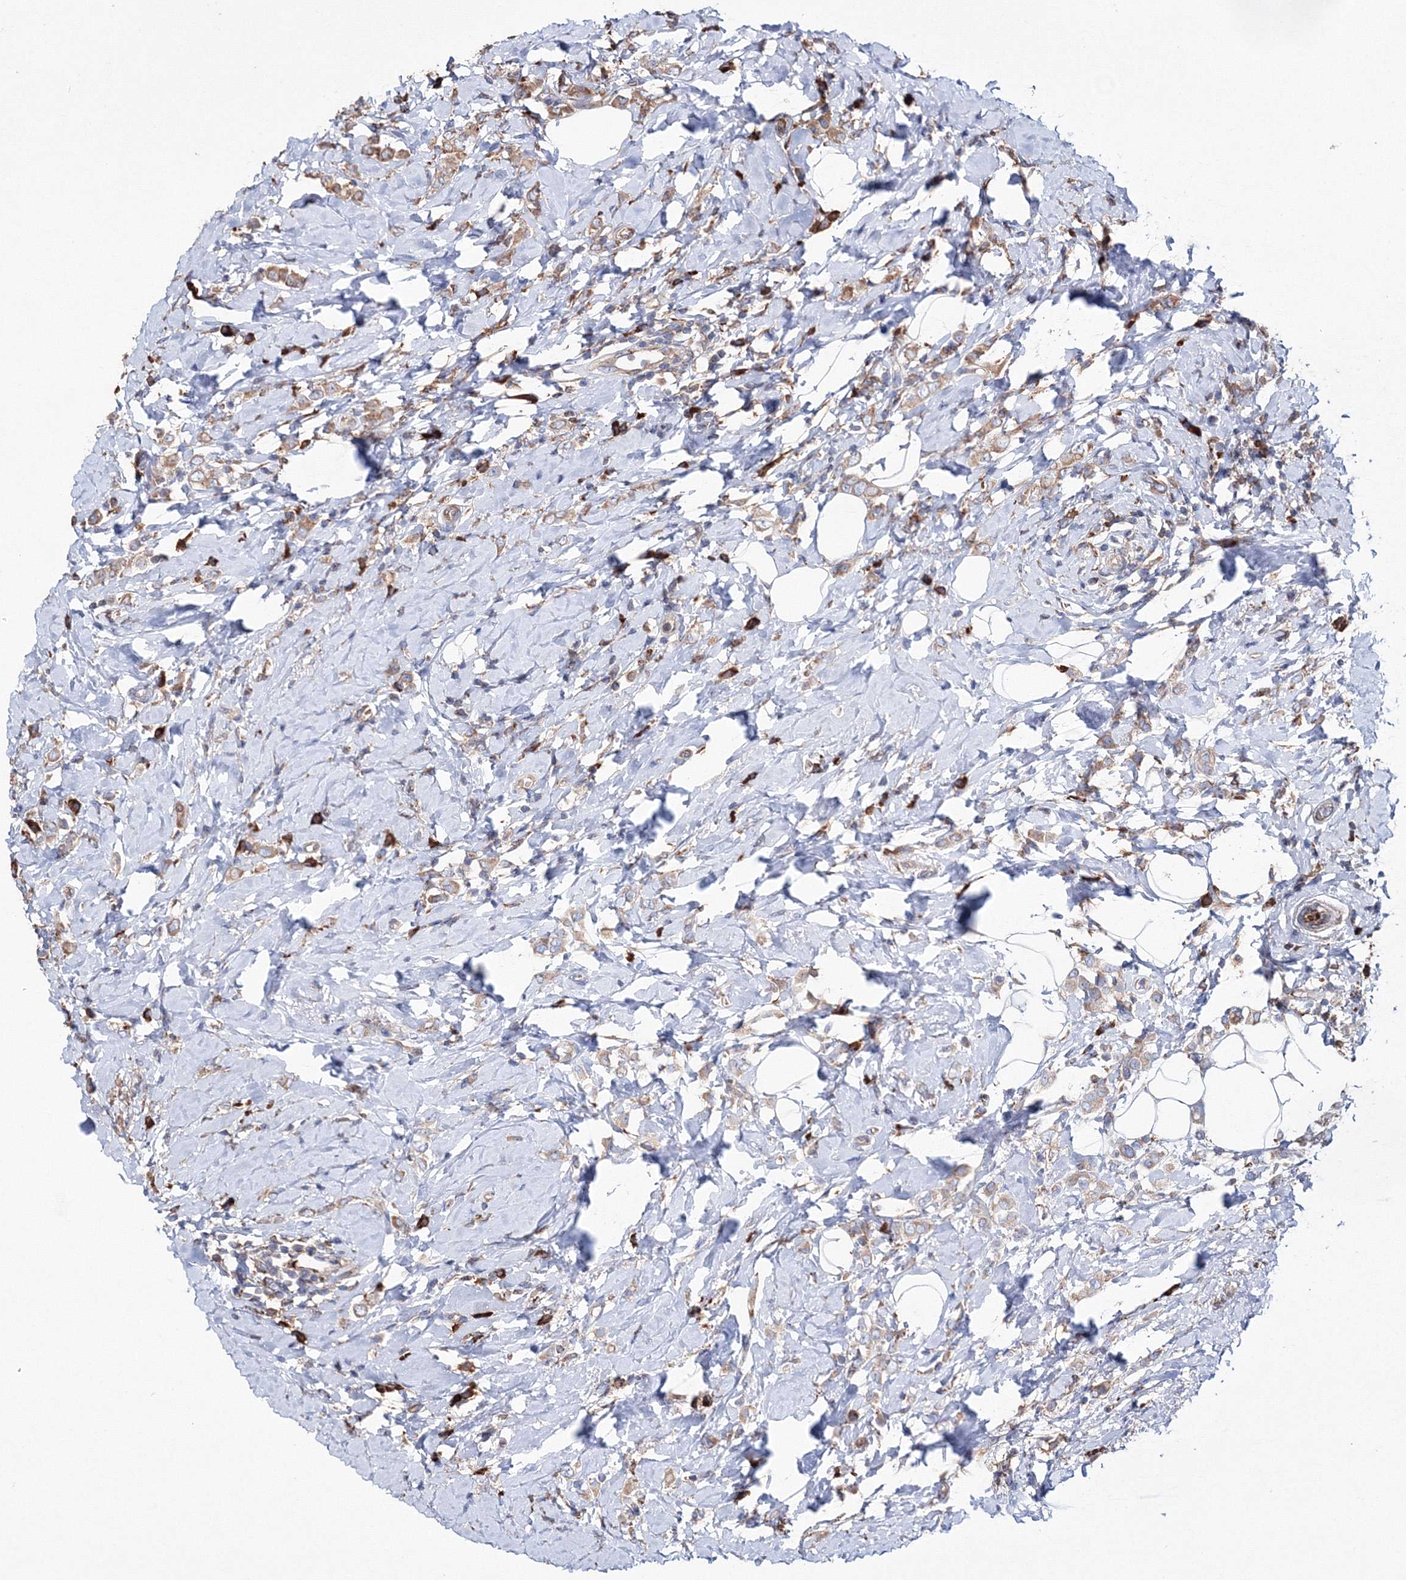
{"staining": {"intensity": "weak", "quantity": ">75%", "location": "cytoplasmic/membranous"}, "tissue": "breast cancer", "cell_type": "Tumor cells", "image_type": "cancer", "snomed": [{"axis": "morphology", "description": "Lobular carcinoma"}, {"axis": "topography", "description": "Breast"}], "caption": "Breast cancer was stained to show a protein in brown. There is low levels of weak cytoplasmic/membranous staining in approximately >75% of tumor cells.", "gene": "VPS8", "patient": {"sex": "female", "age": 47}}